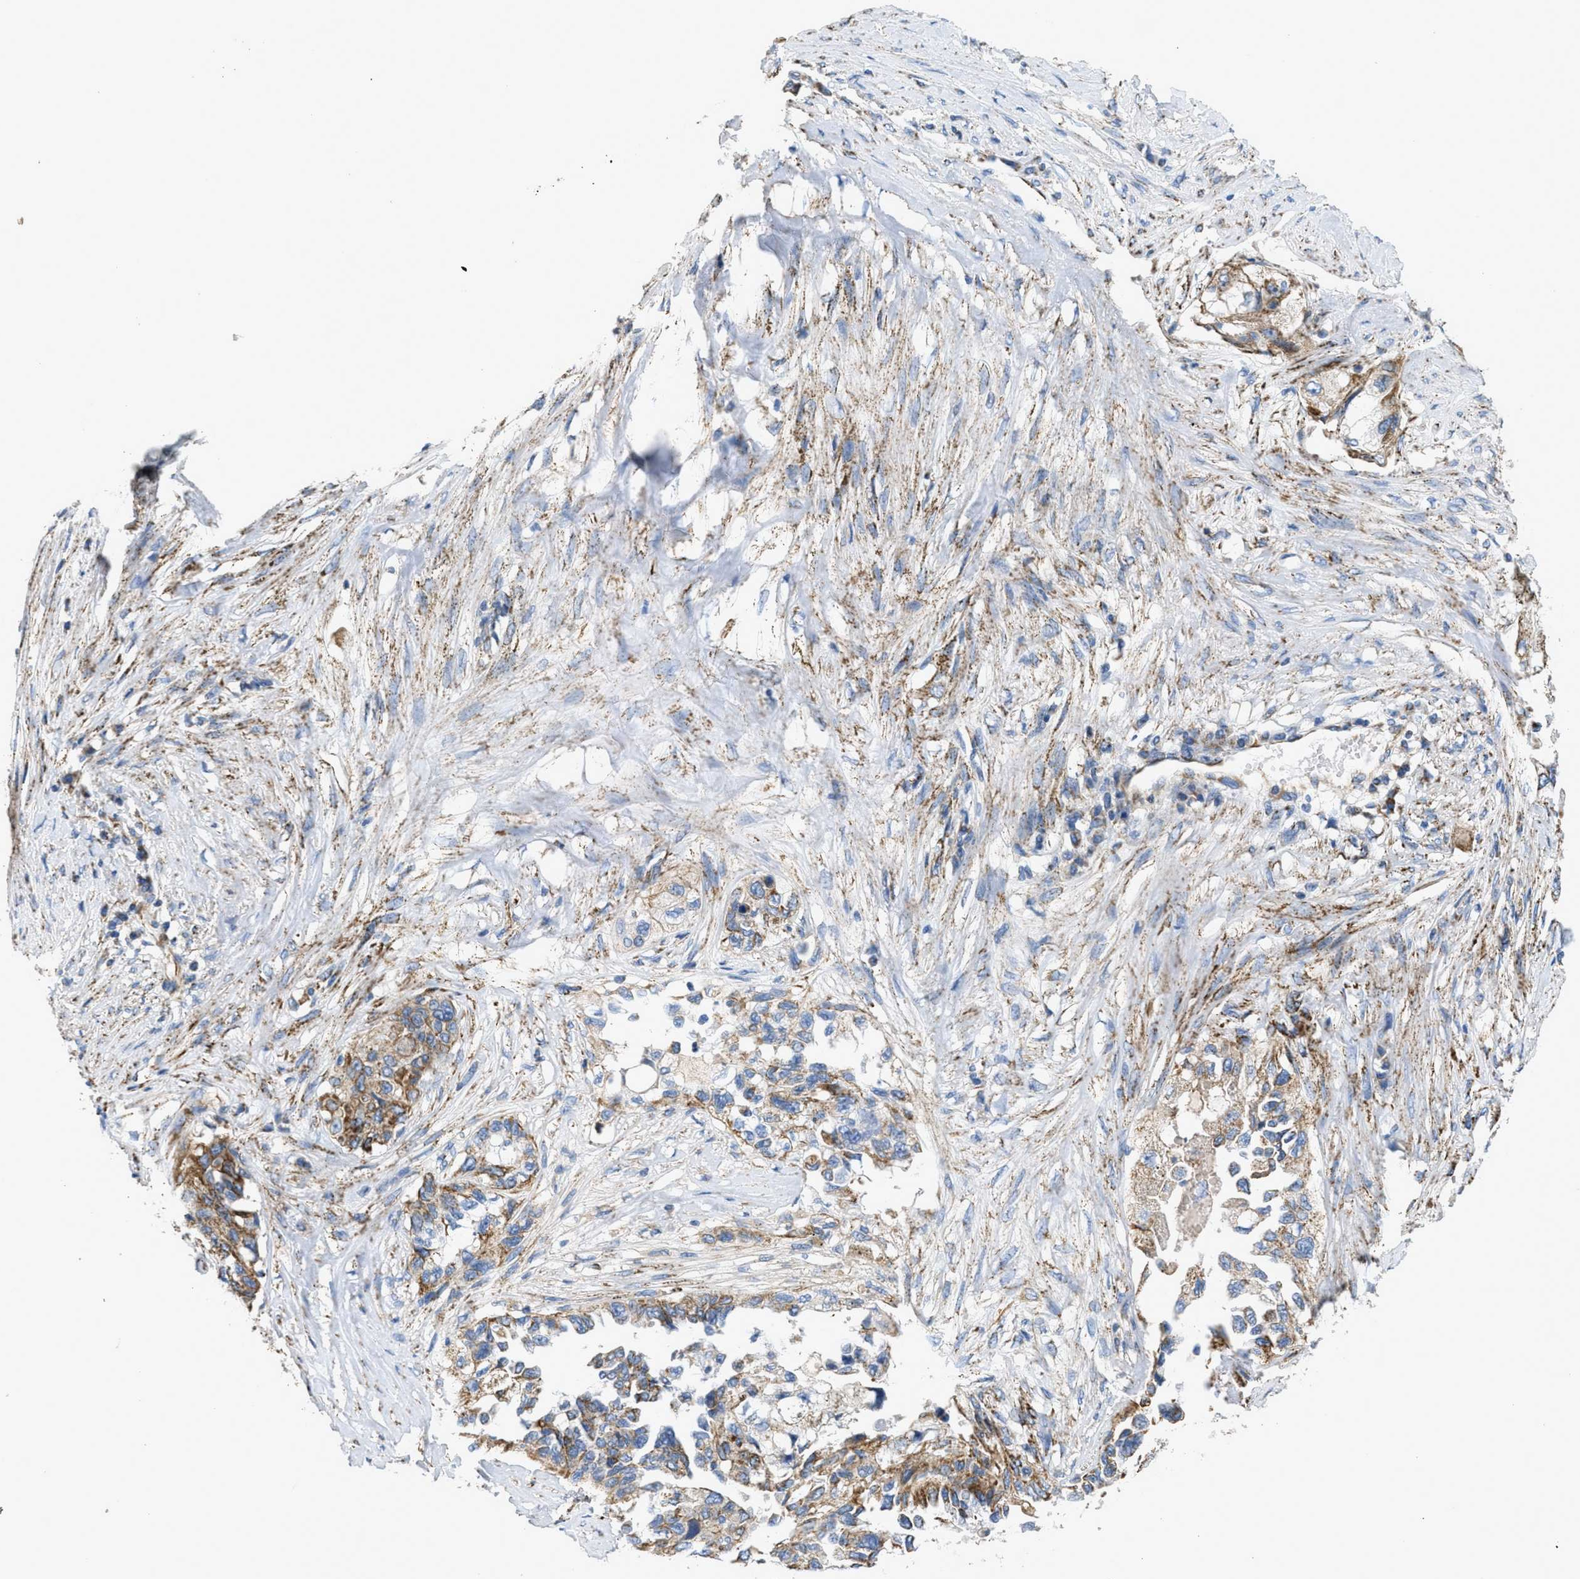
{"staining": {"intensity": "moderate", "quantity": ">75%", "location": "cytoplasmic/membranous"}, "tissue": "lung cancer", "cell_type": "Tumor cells", "image_type": "cancer", "snomed": [{"axis": "morphology", "description": "Adenocarcinoma, NOS"}, {"axis": "topography", "description": "Lung"}], "caption": "Immunohistochemical staining of lung cancer (adenocarcinoma) exhibits medium levels of moderate cytoplasmic/membranous staining in about >75% of tumor cells. Immunohistochemistry stains the protein of interest in brown and the nuclei are stained blue.", "gene": "BTN3A1", "patient": {"sex": "female", "age": 51}}